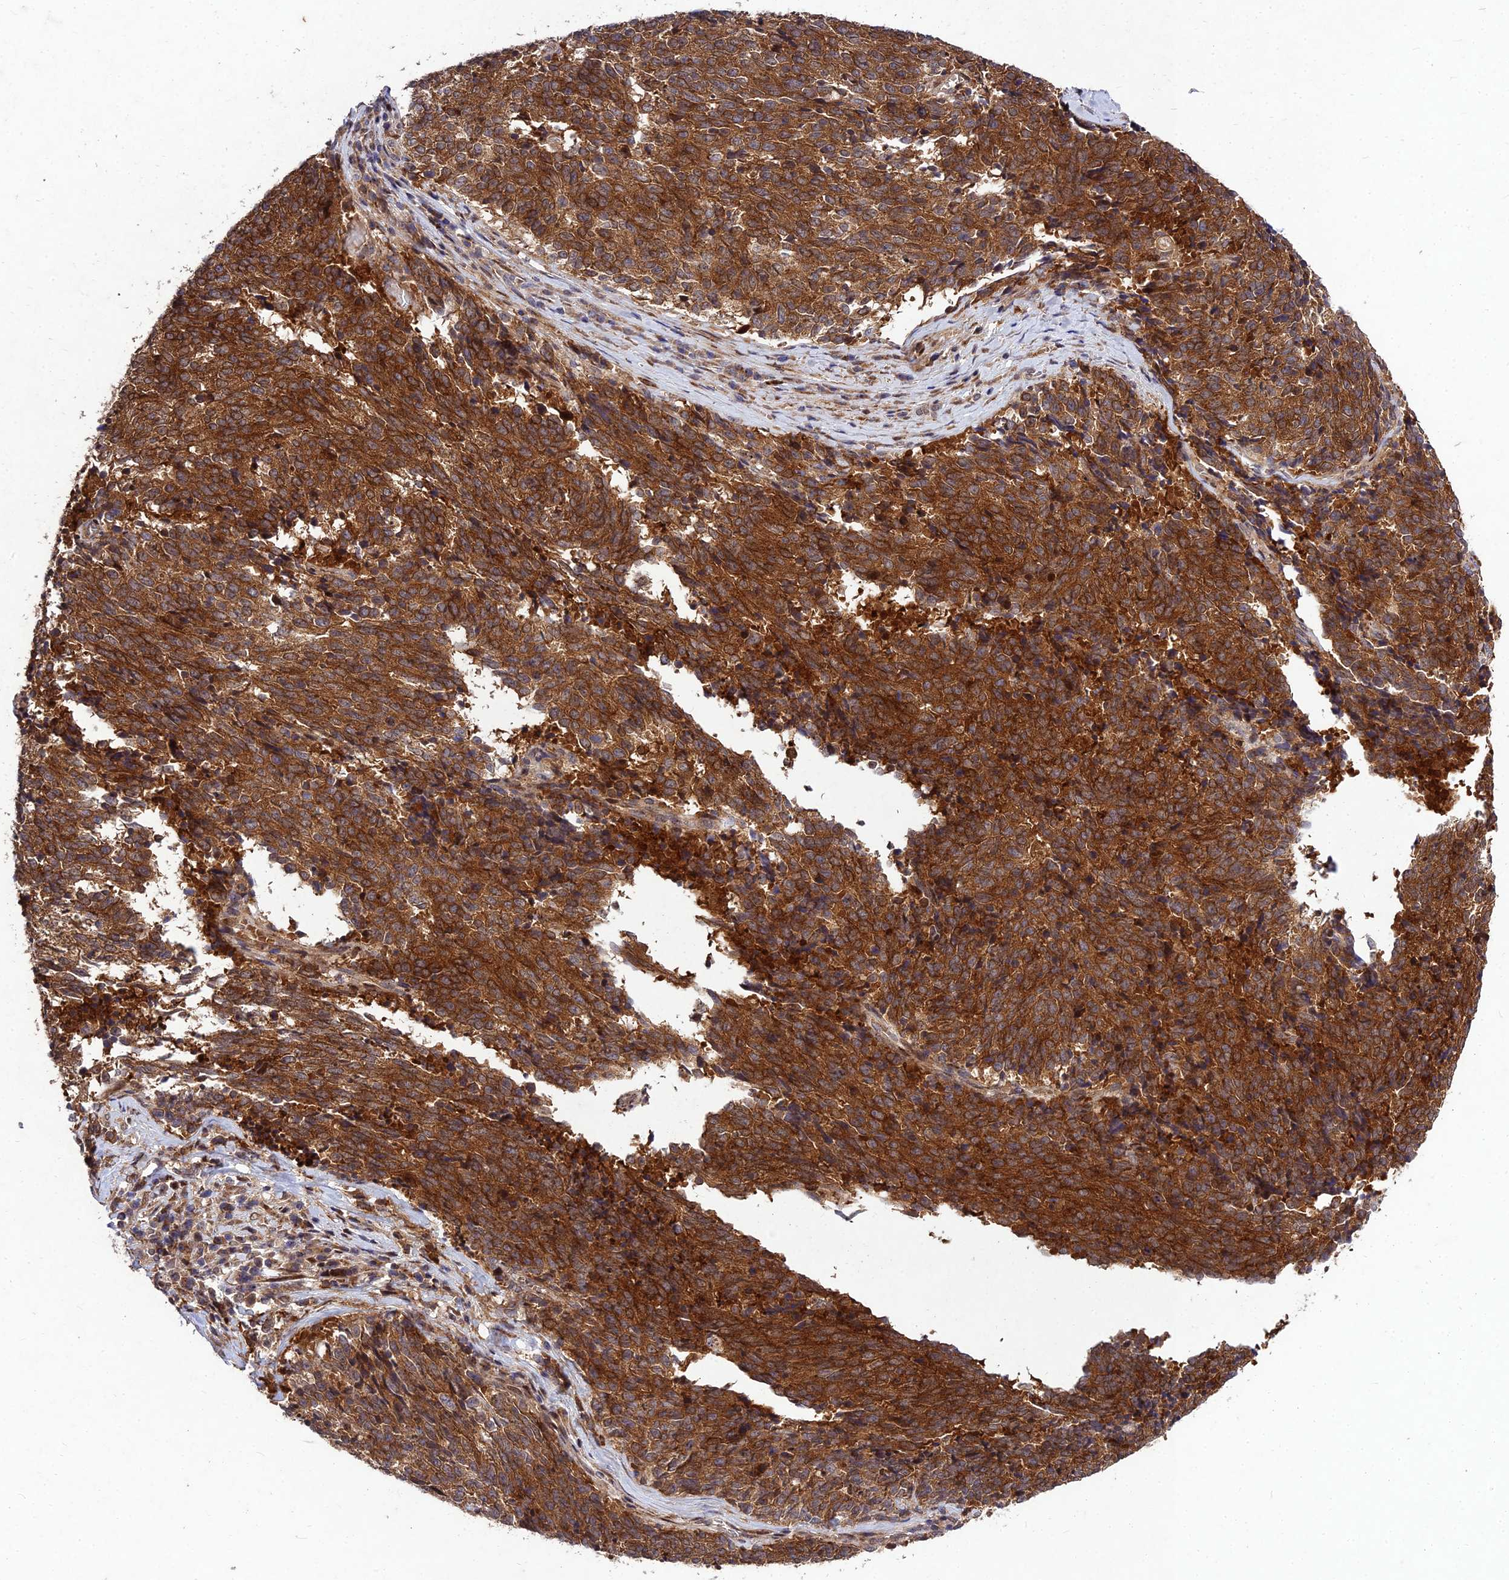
{"staining": {"intensity": "strong", "quantity": ">75%", "location": "cytoplasmic/membranous"}, "tissue": "cervical cancer", "cell_type": "Tumor cells", "image_type": "cancer", "snomed": [{"axis": "morphology", "description": "Squamous cell carcinoma, NOS"}, {"axis": "topography", "description": "Cervix"}], "caption": "Approximately >75% of tumor cells in human cervical cancer (squamous cell carcinoma) demonstrate strong cytoplasmic/membranous protein expression as visualized by brown immunohistochemical staining.", "gene": "MKKS", "patient": {"sex": "female", "age": 29}}